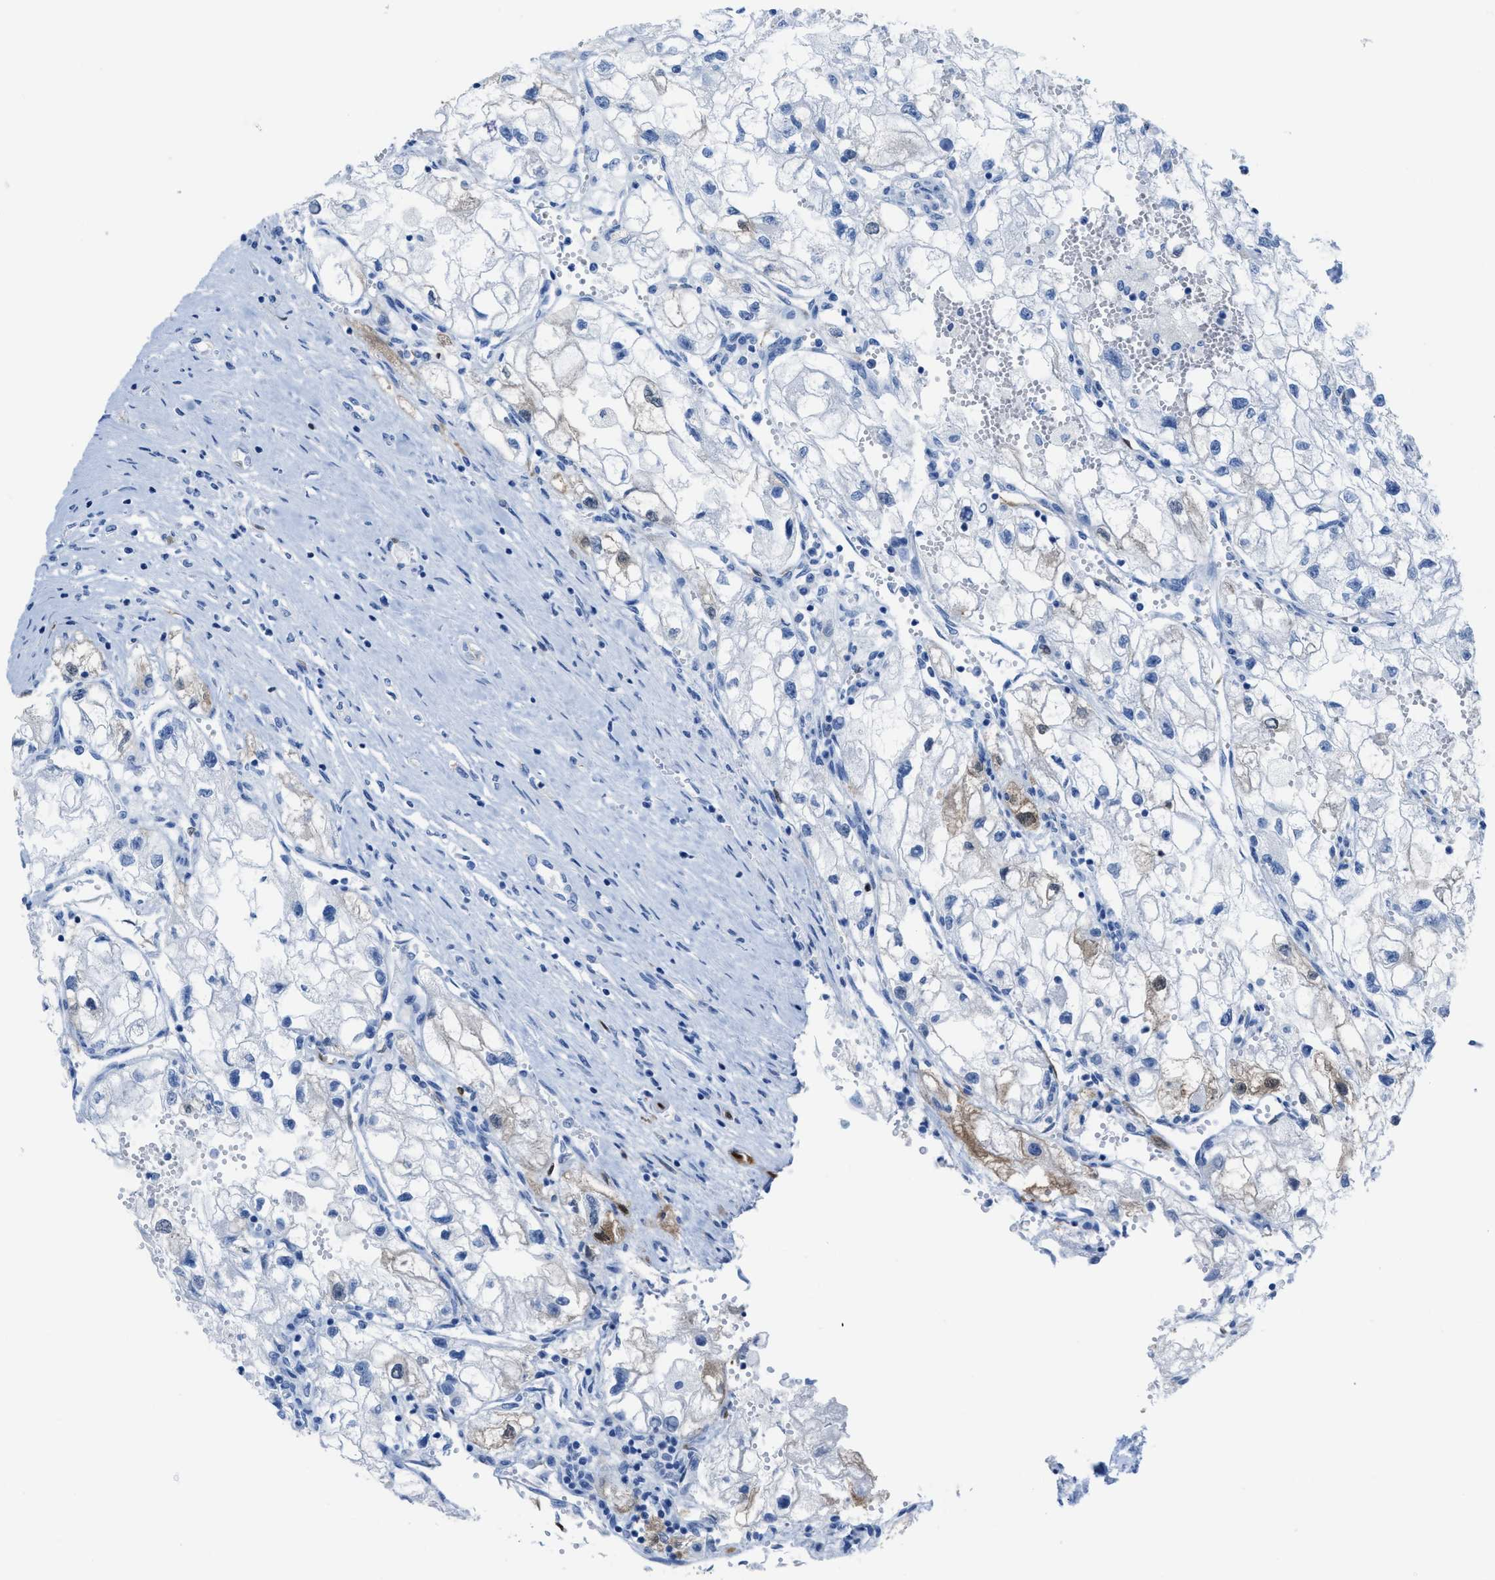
{"staining": {"intensity": "moderate", "quantity": "<25%", "location": "cytoplasmic/membranous,nuclear"}, "tissue": "renal cancer", "cell_type": "Tumor cells", "image_type": "cancer", "snomed": [{"axis": "morphology", "description": "Adenocarcinoma, NOS"}, {"axis": "topography", "description": "Kidney"}], "caption": "Protein expression by IHC exhibits moderate cytoplasmic/membranous and nuclear staining in approximately <25% of tumor cells in renal cancer (adenocarcinoma).", "gene": "CDKN2A", "patient": {"sex": "female", "age": 70}}